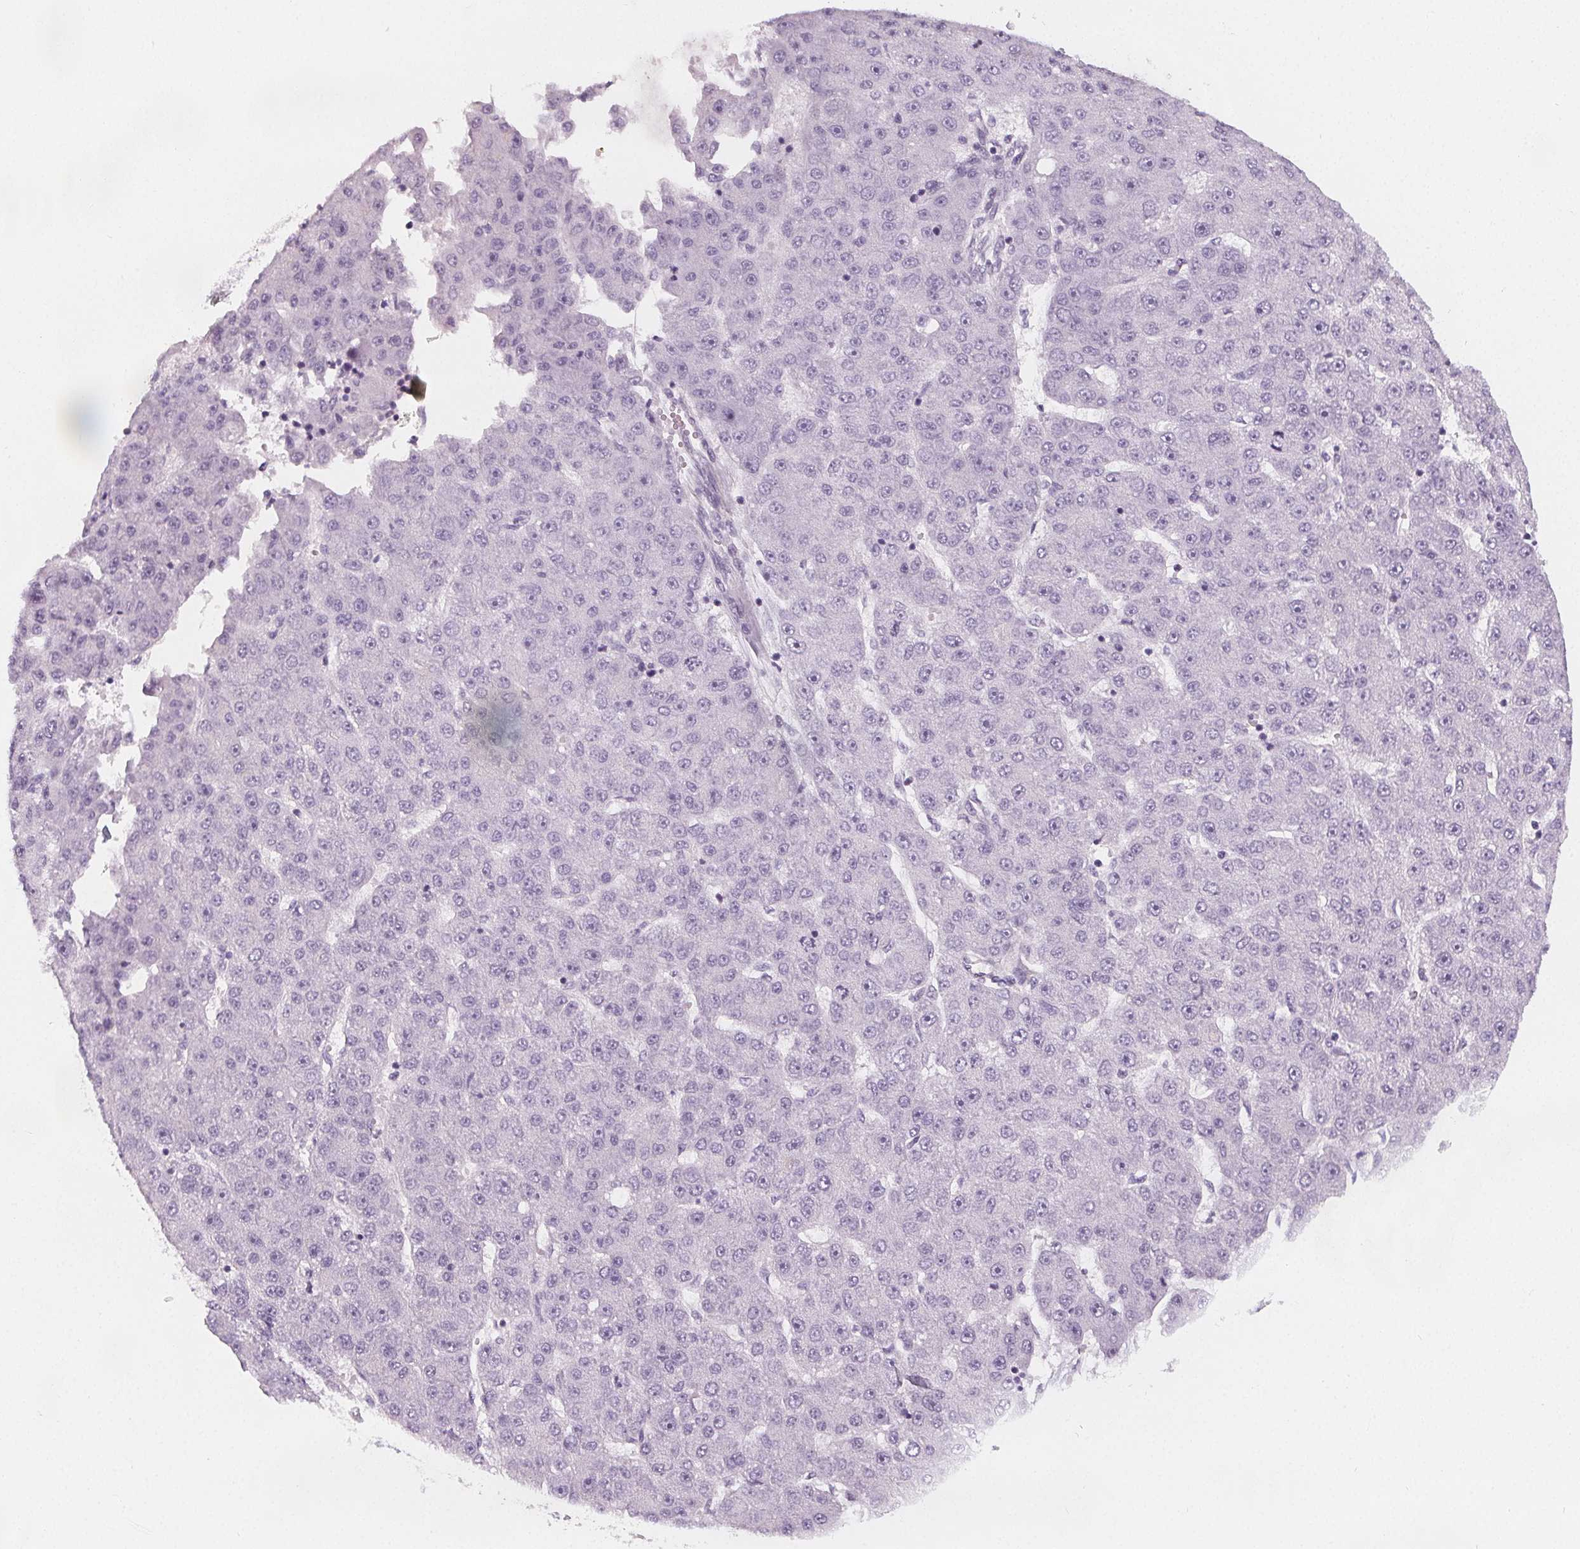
{"staining": {"intensity": "negative", "quantity": "none", "location": "none"}, "tissue": "liver cancer", "cell_type": "Tumor cells", "image_type": "cancer", "snomed": [{"axis": "morphology", "description": "Carcinoma, Hepatocellular, NOS"}, {"axis": "topography", "description": "Liver"}], "caption": "This is a micrograph of immunohistochemistry (IHC) staining of liver cancer, which shows no positivity in tumor cells.", "gene": "SLC5A12", "patient": {"sex": "male", "age": 67}}